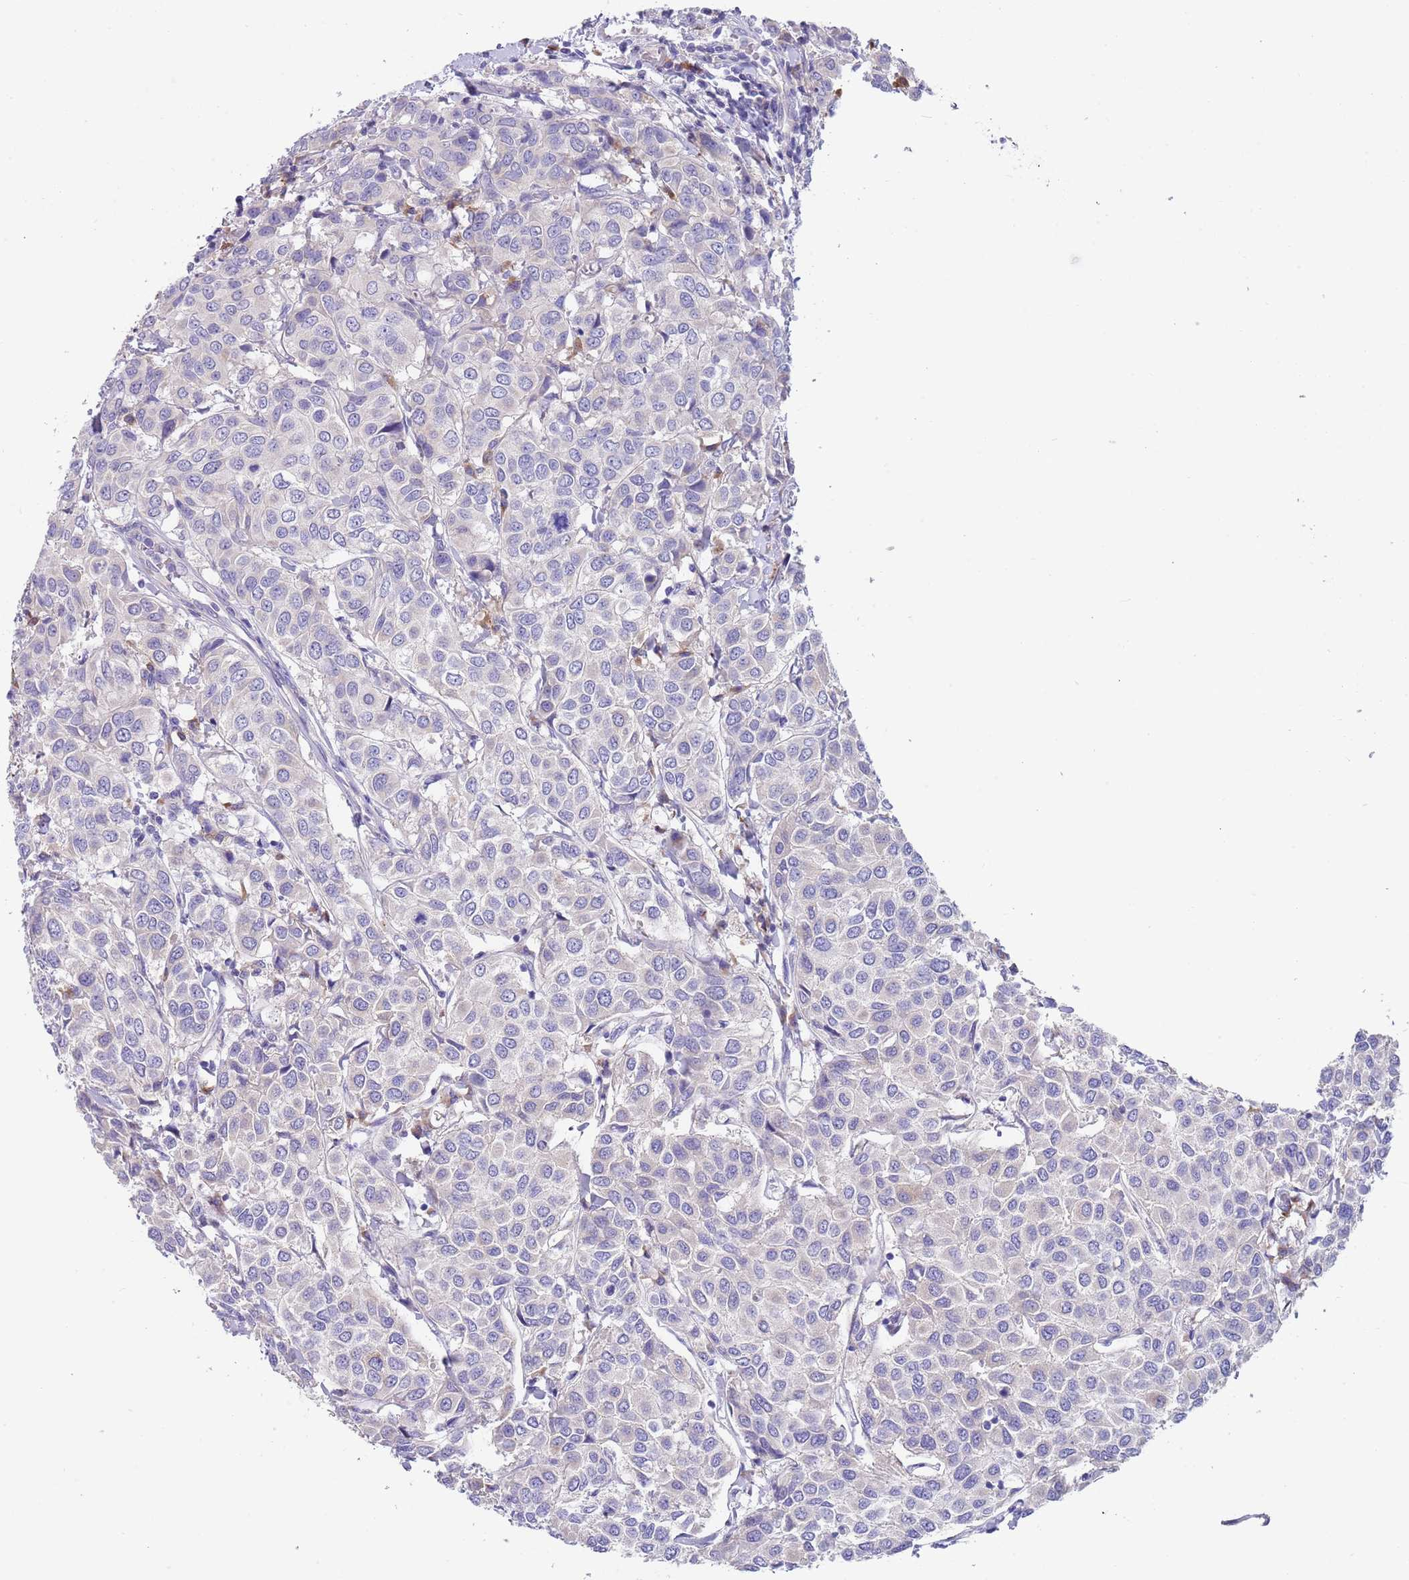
{"staining": {"intensity": "negative", "quantity": "none", "location": "none"}, "tissue": "breast cancer", "cell_type": "Tumor cells", "image_type": "cancer", "snomed": [{"axis": "morphology", "description": "Duct carcinoma"}, {"axis": "topography", "description": "Breast"}], "caption": "Tumor cells are negative for brown protein staining in breast cancer (infiltrating ductal carcinoma).", "gene": "TYW1", "patient": {"sex": "female", "age": 55}}